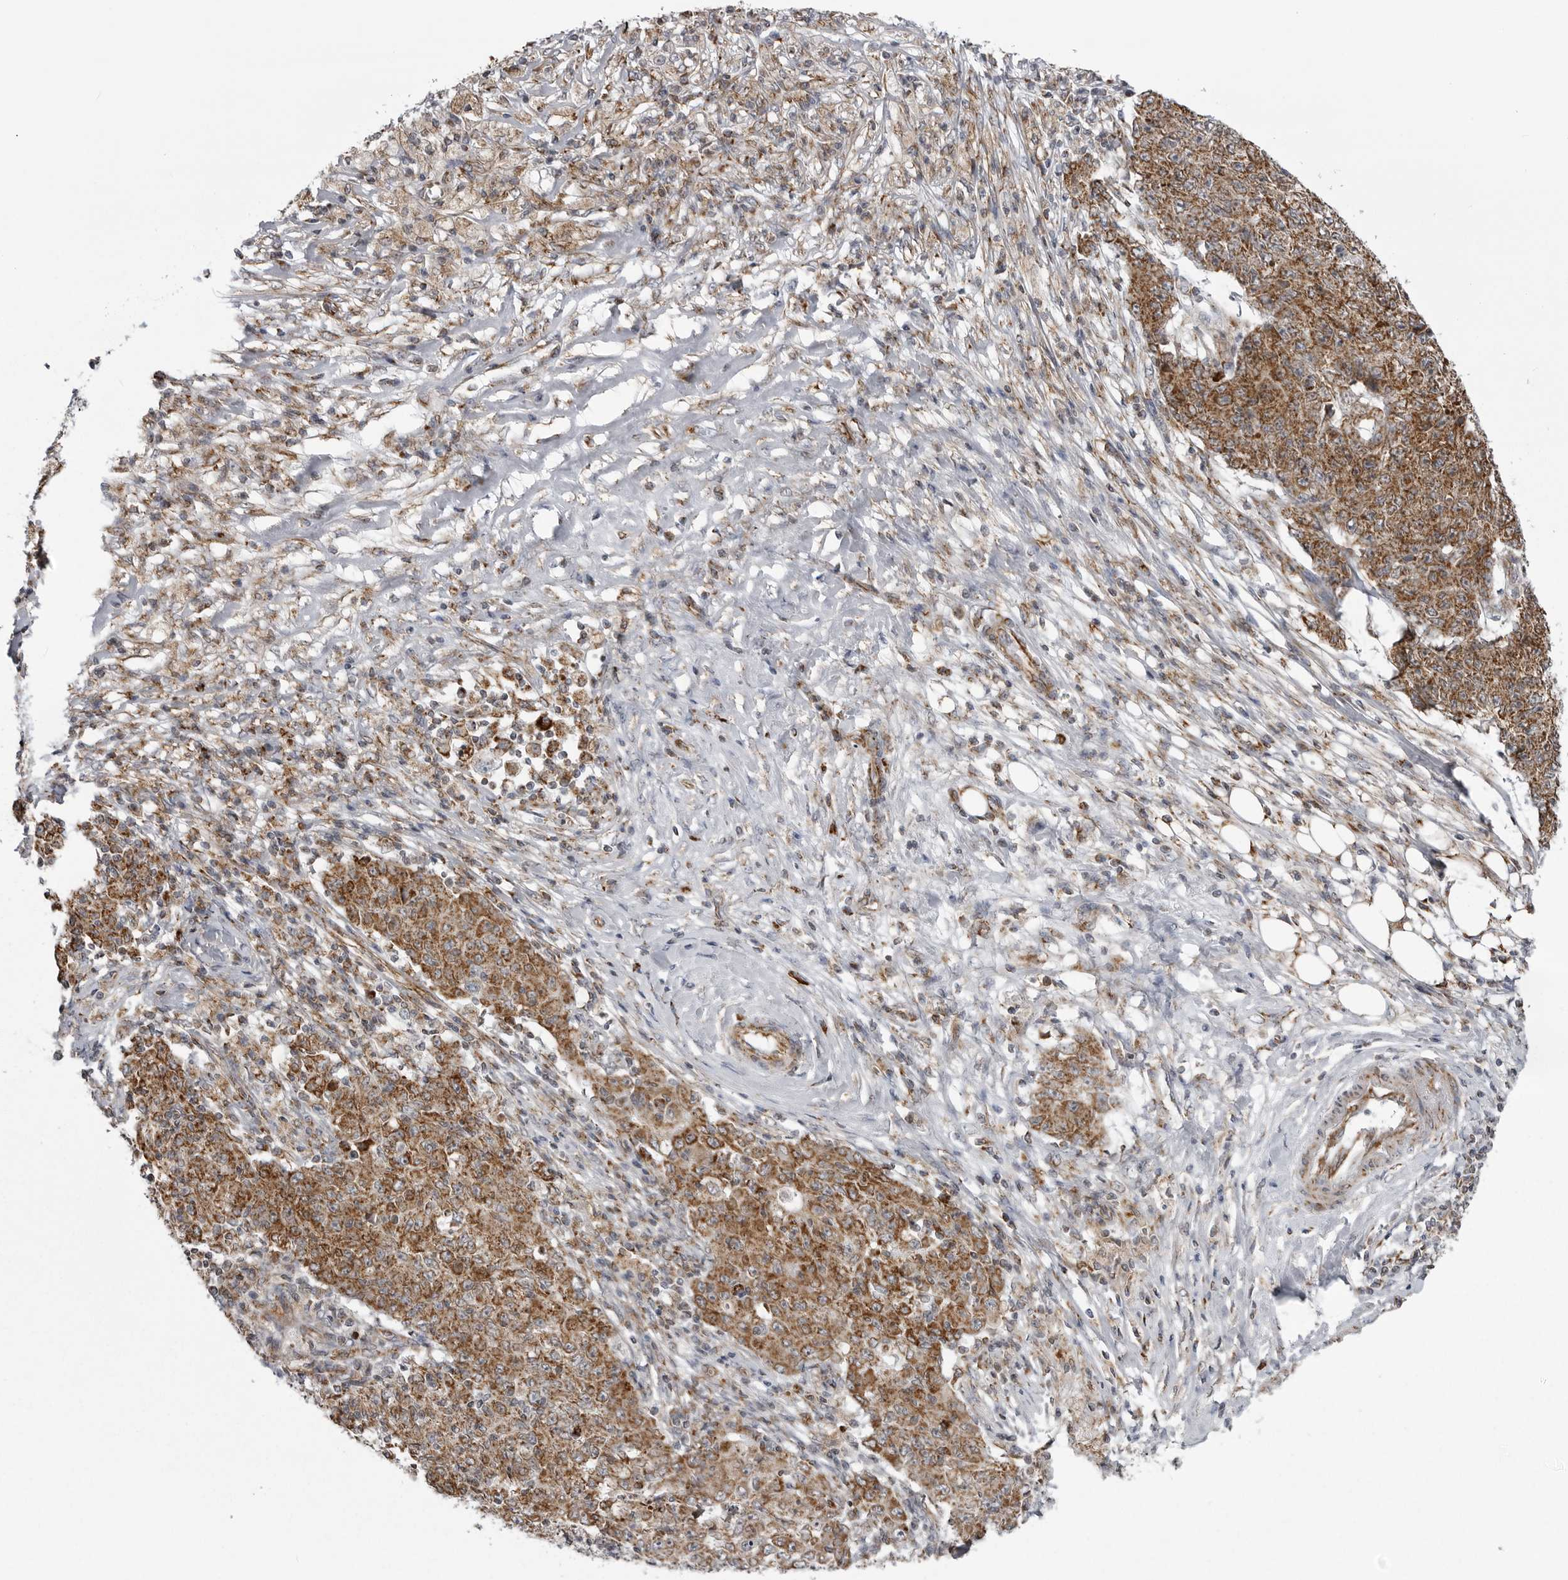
{"staining": {"intensity": "moderate", "quantity": ">75%", "location": "cytoplasmic/membranous"}, "tissue": "ovarian cancer", "cell_type": "Tumor cells", "image_type": "cancer", "snomed": [{"axis": "morphology", "description": "Carcinoma, endometroid"}, {"axis": "topography", "description": "Ovary"}], "caption": "Human ovarian cancer stained with a protein marker demonstrates moderate staining in tumor cells.", "gene": "FH", "patient": {"sex": "female", "age": 42}}